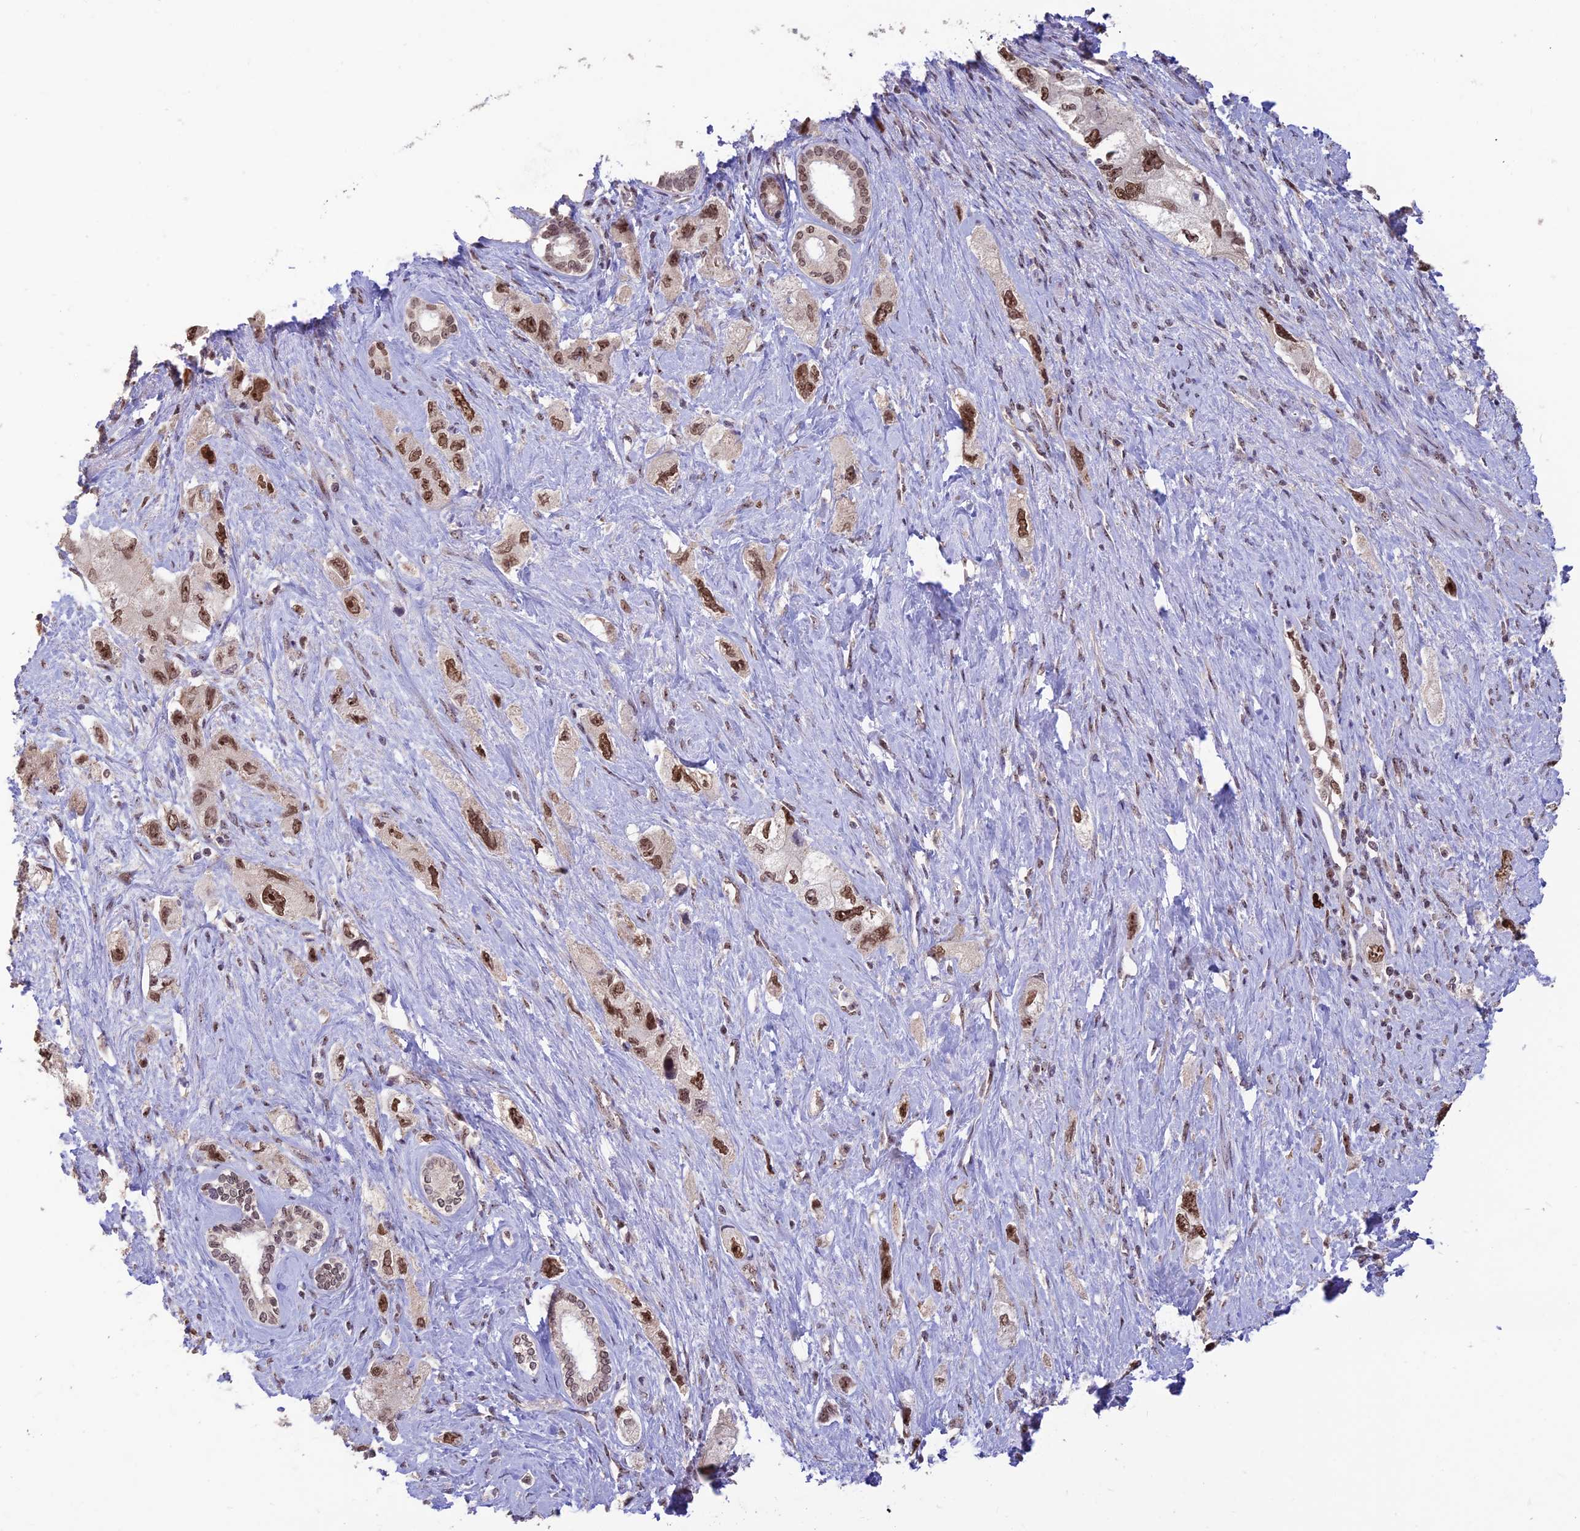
{"staining": {"intensity": "strong", "quantity": ">75%", "location": "nuclear"}, "tissue": "pancreatic cancer", "cell_type": "Tumor cells", "image_type": "cancer", "snomed": [{"axis": "morphology", "description": "Adenocarcinoma, NOS"}, {"axis": "topography", "description": "Pancreas"}], "caption": "IHC micrograph of pancreatic cancer (adenocarcinoma) stained for a protein (brown), which demonstrates high levels of strong nuclear staining in approximately >75% of tumor cells.", "gene": "POLR1G", "patient": {"sex": "female", "age": 73}}